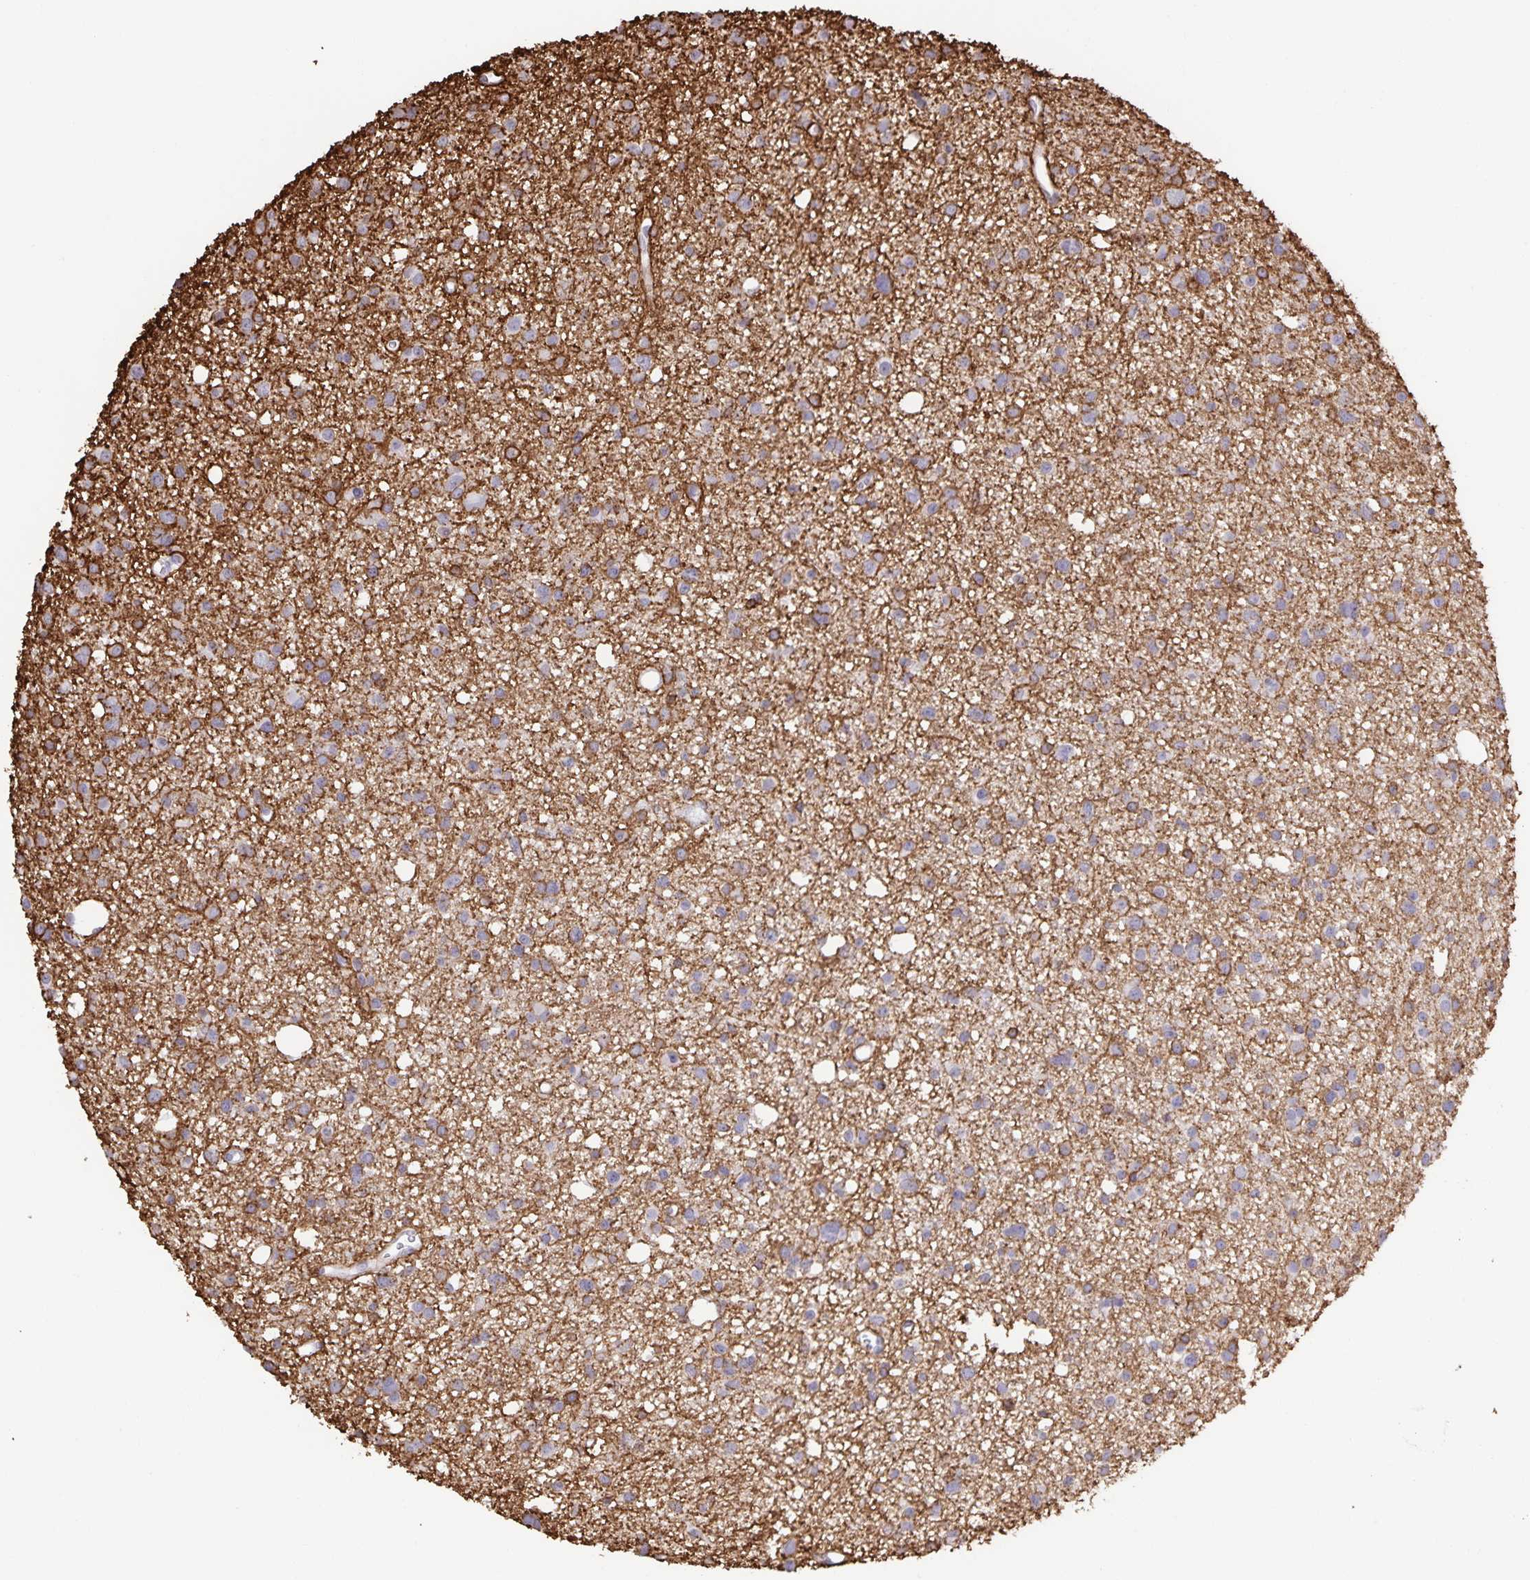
{"staining": {"intensity": "moderate", "quantity": "<25%", "location": "cytoplasmic/membranous"}, "tissue": "glioma", "cell_type": "Tumor cells", "image_type": "cancer", "snomed": [{"axis": "morphology", "description": "Glioma, malignant, High grade"}, {"axis": "topography", "description": "Brain"}], "caption": "Protein expression analysis of human glioma reveals moderate cytoplasmic/membranous expression in approximately <25% of tumor cells. (DAB (3,3'-diaminobenzidine) = brown stain, brightfield microscopy at high magnification).", "gene": "AQP4", "patient": {"sex": "male", "age": 23}}